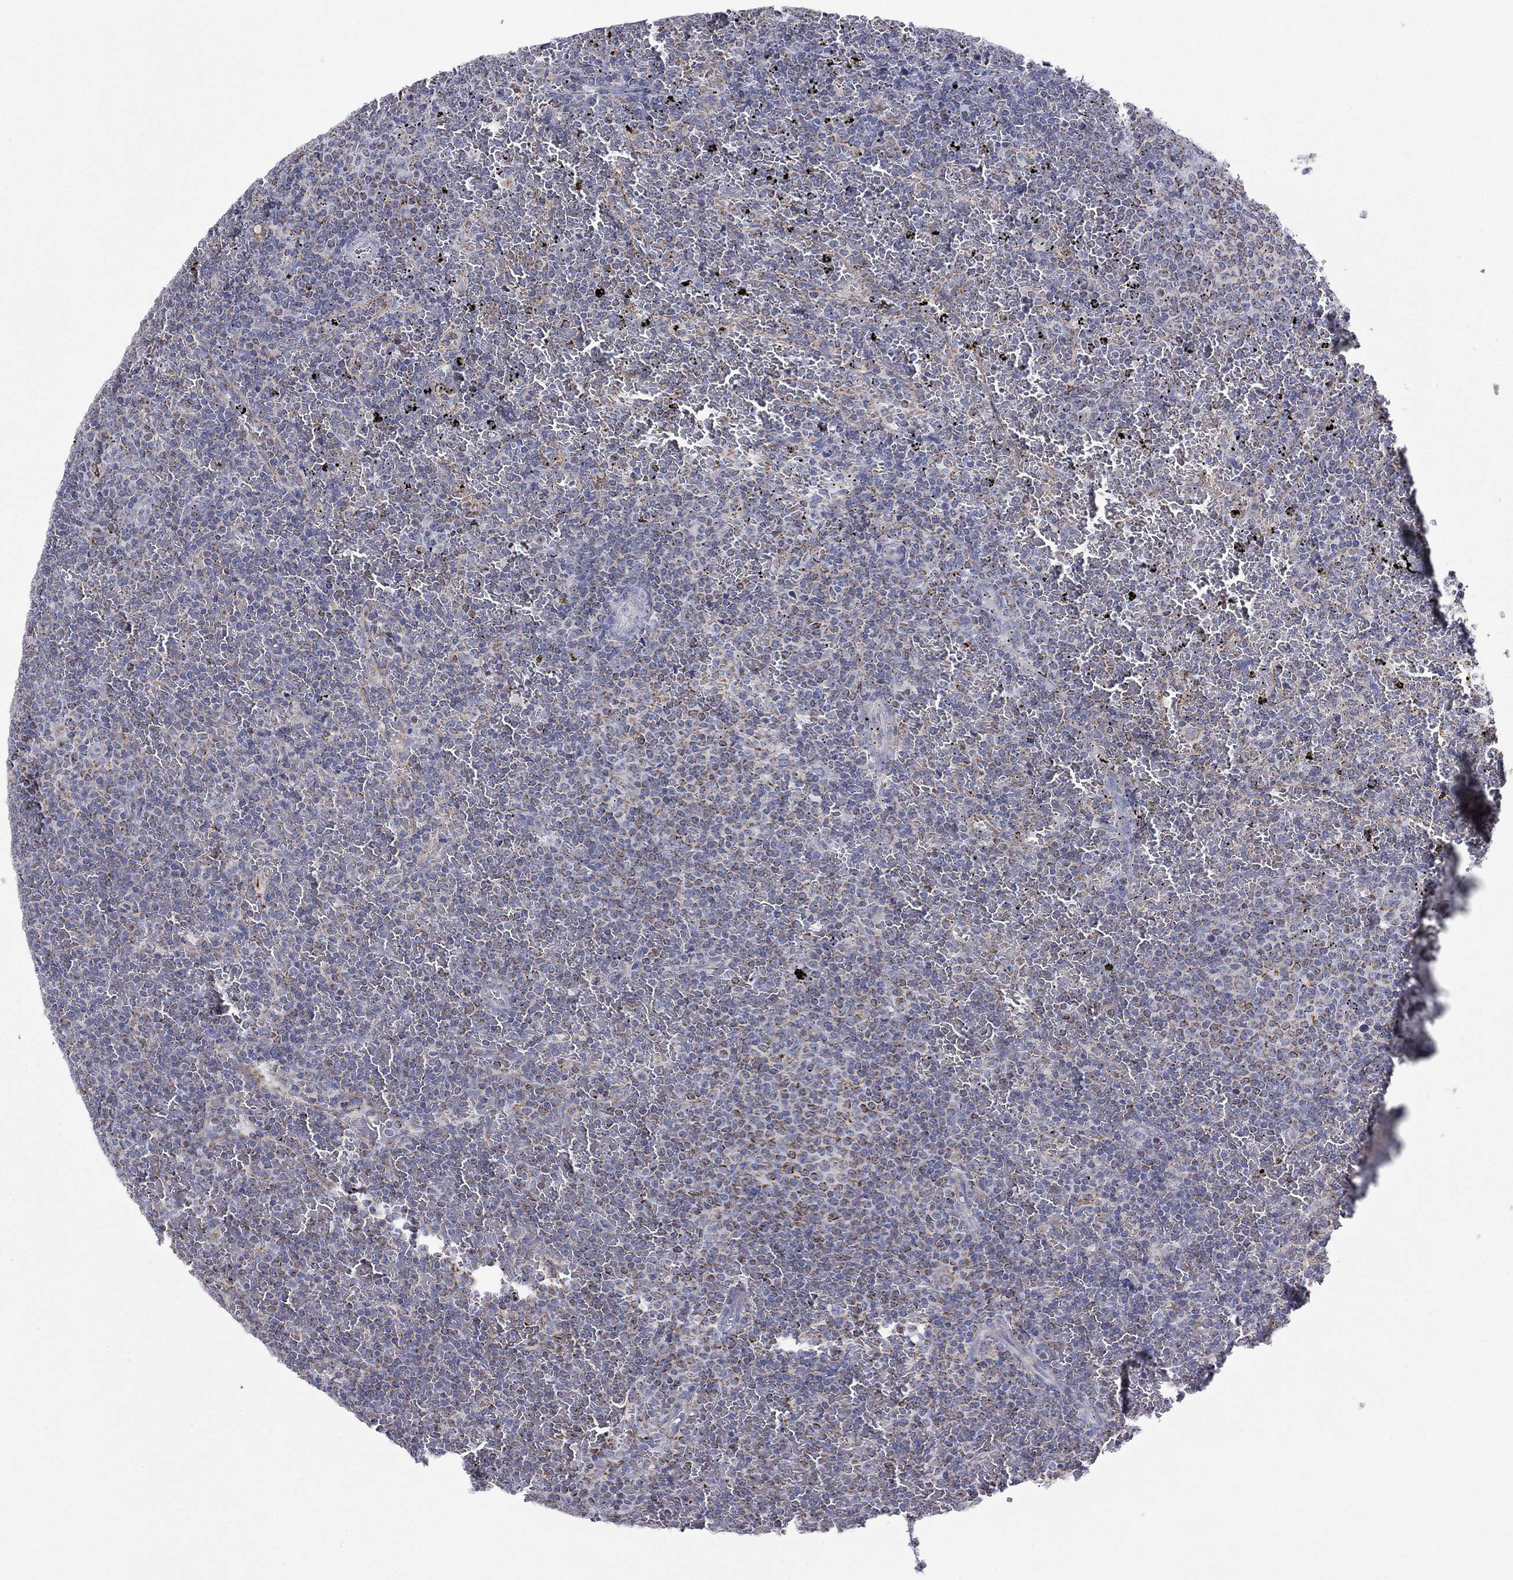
{"staining": {"intensity": "strong", "quantity": "25%-75%", "location": "cytoplasmic/membranous"}, "tissue": "lymphoma", "cell_type": "Tumor cells", "image_type": "cancer", "snomed": [{"axis": "morphology", "description": "Malignant lymphoma, non-Hodgkin's type, Low grade"}, {"axis": "topography", "description": "Spleen"}], "caption": "Protein expression analysis of malignant lymphoma, non-Hodgkin's type (low-grade) exhibits strong cytoplasmic/membranous positivity in about 25%-75% of tumor cells.", "gene": "CISD1", "patient": {"sex": "female", "age": 77}}